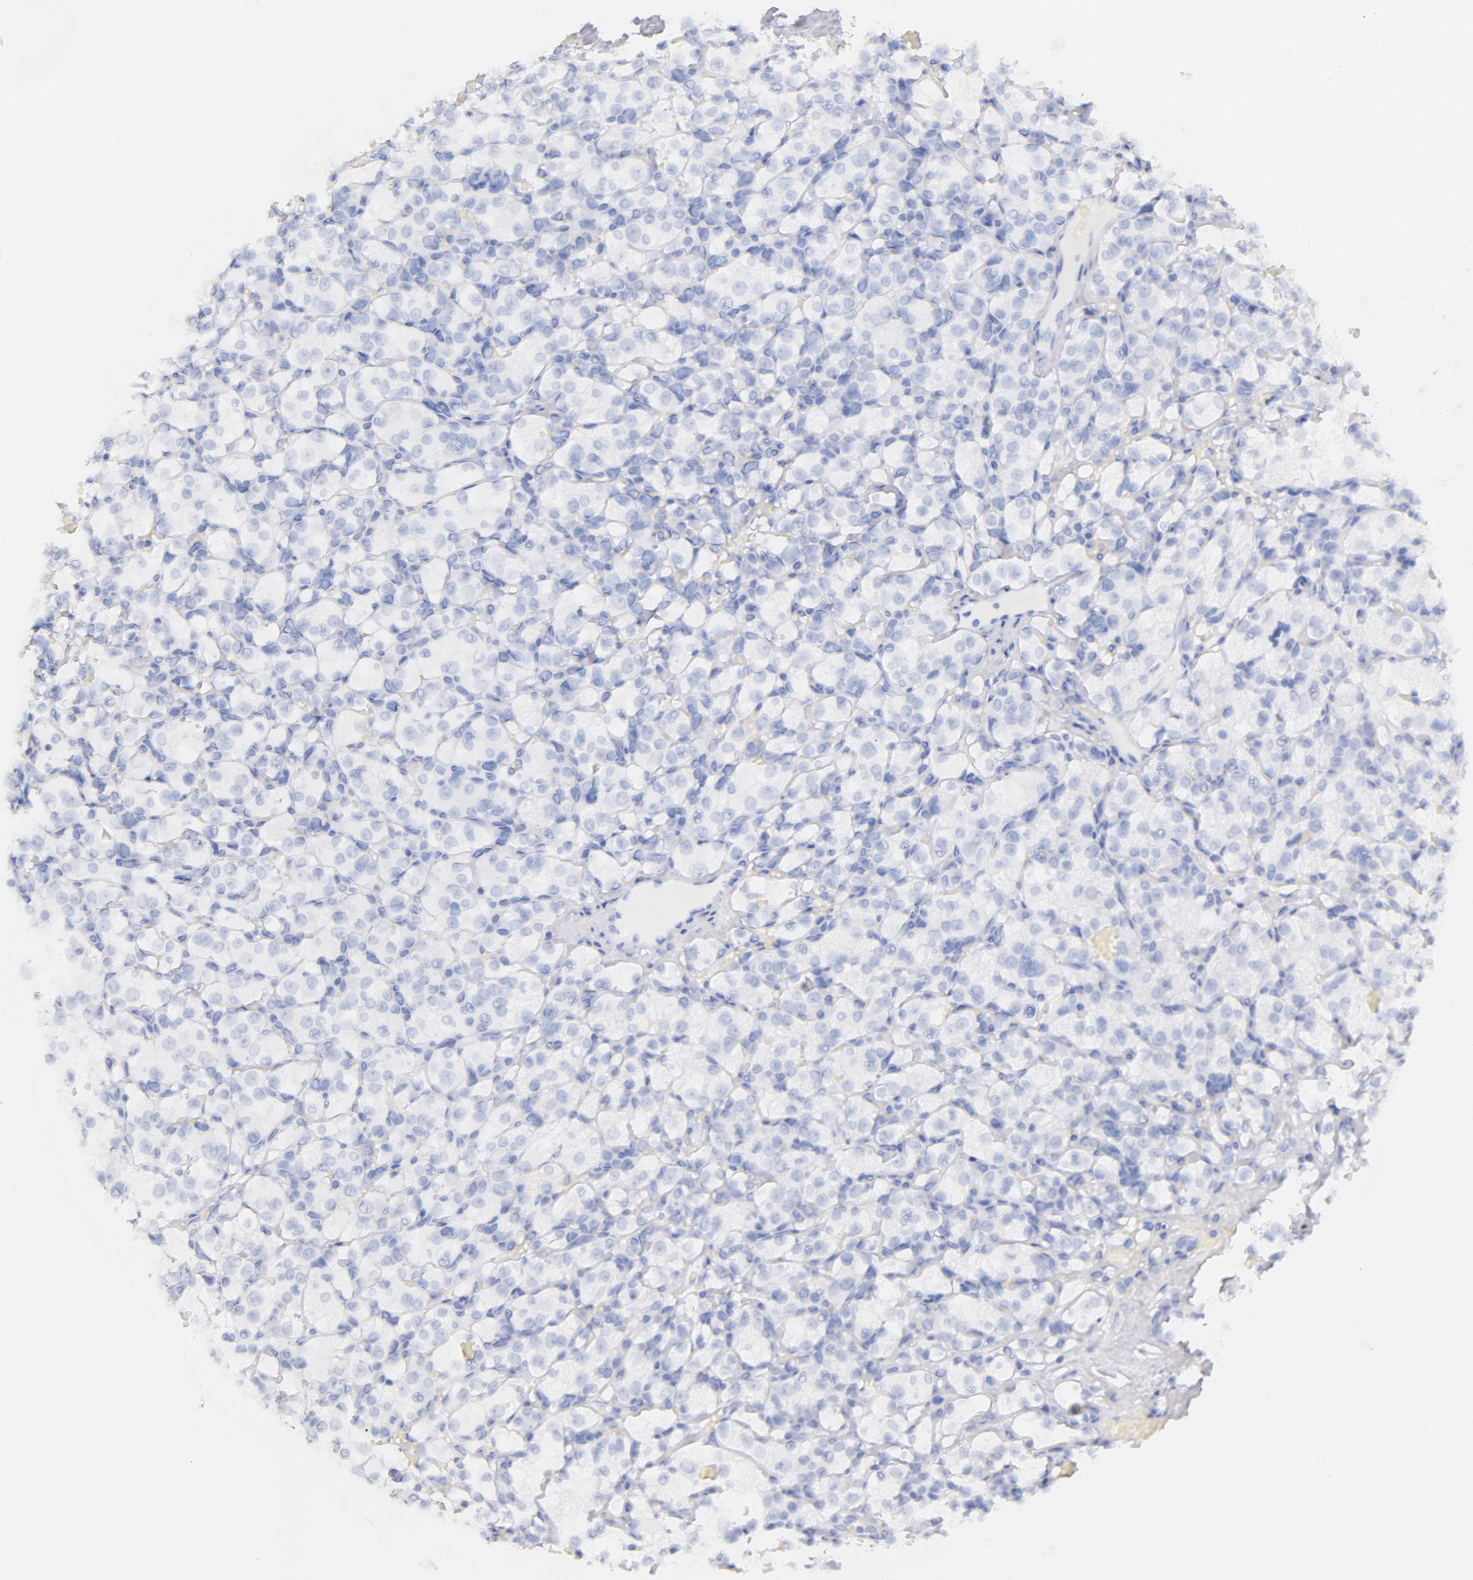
{"staining": {"intensity": "negative", "quantity": "none", "location": "none"}, "tissue": "renal cancer", "cell_type": "Tumor cells", "image_type": "cancer", "snomed": [{"axis": "morphology", "description": "Adenocarcinoma, NOS"}, {"axis": "topography", "description": "Kidney"}], "caption": "The immunohistochemistry (IHC) photomicrograph has no significant expression in tumor cells of renal adenocarcinoma tissue. (DAB (3,3'-diaminobenzidine) IHC visualized using brightfield microscopy, high magnification).", "gene": "CD44", "patient": {"sex": "female", "age": 83}}